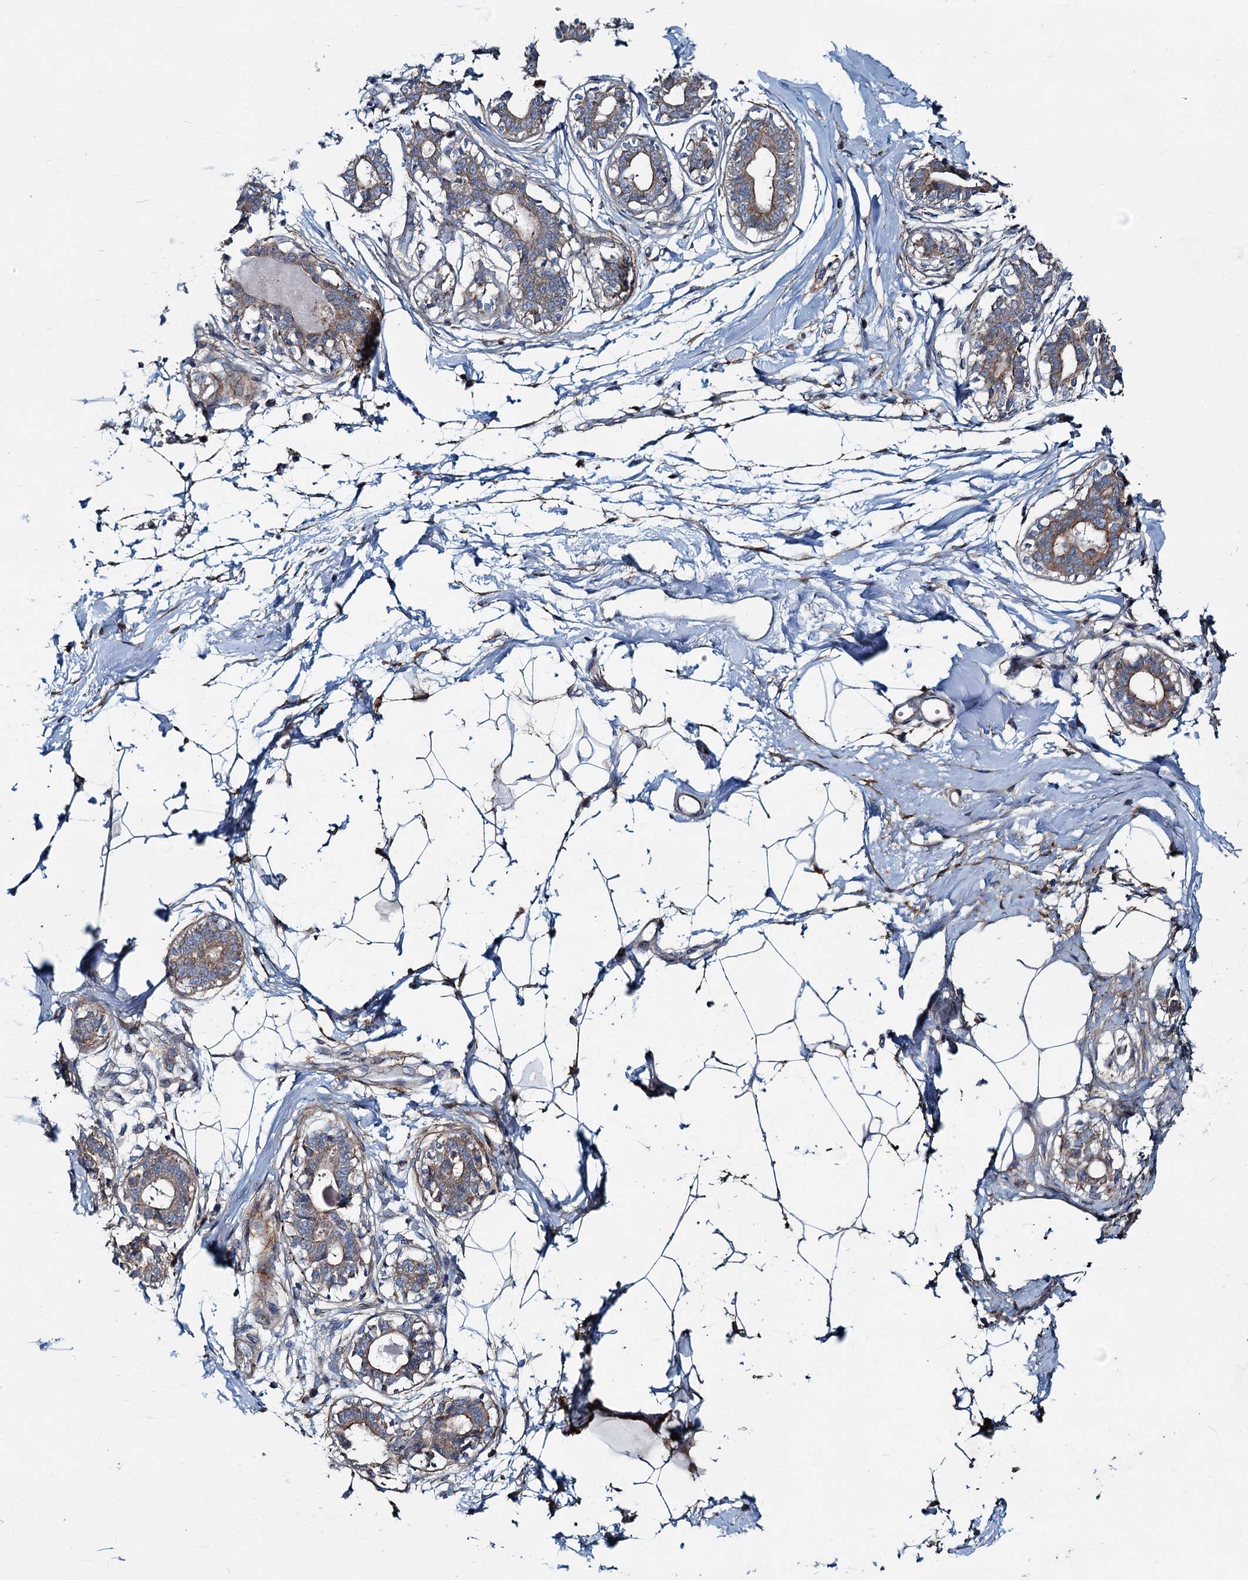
{"staining": {"intensity": "weak", "quantity": "25%-75%", "location": "cytoplasmic/membranous"}, "tissue": "breast", "cell_type": "Adipocytes", "image_type": "normal", "snomed": [{"axis": "morphology", "description": "Normal tissue, NOS"}, {"axis": "topography", "description": "Breast"}], "caption": "Immunohistochemistry of normal breast exhibits low levels of weak cytoplasmic/membranous expression in about 25%-75% of adipocytes.", "gene": "ADCY2", "patient": {"sex": "female", "age": 45}}